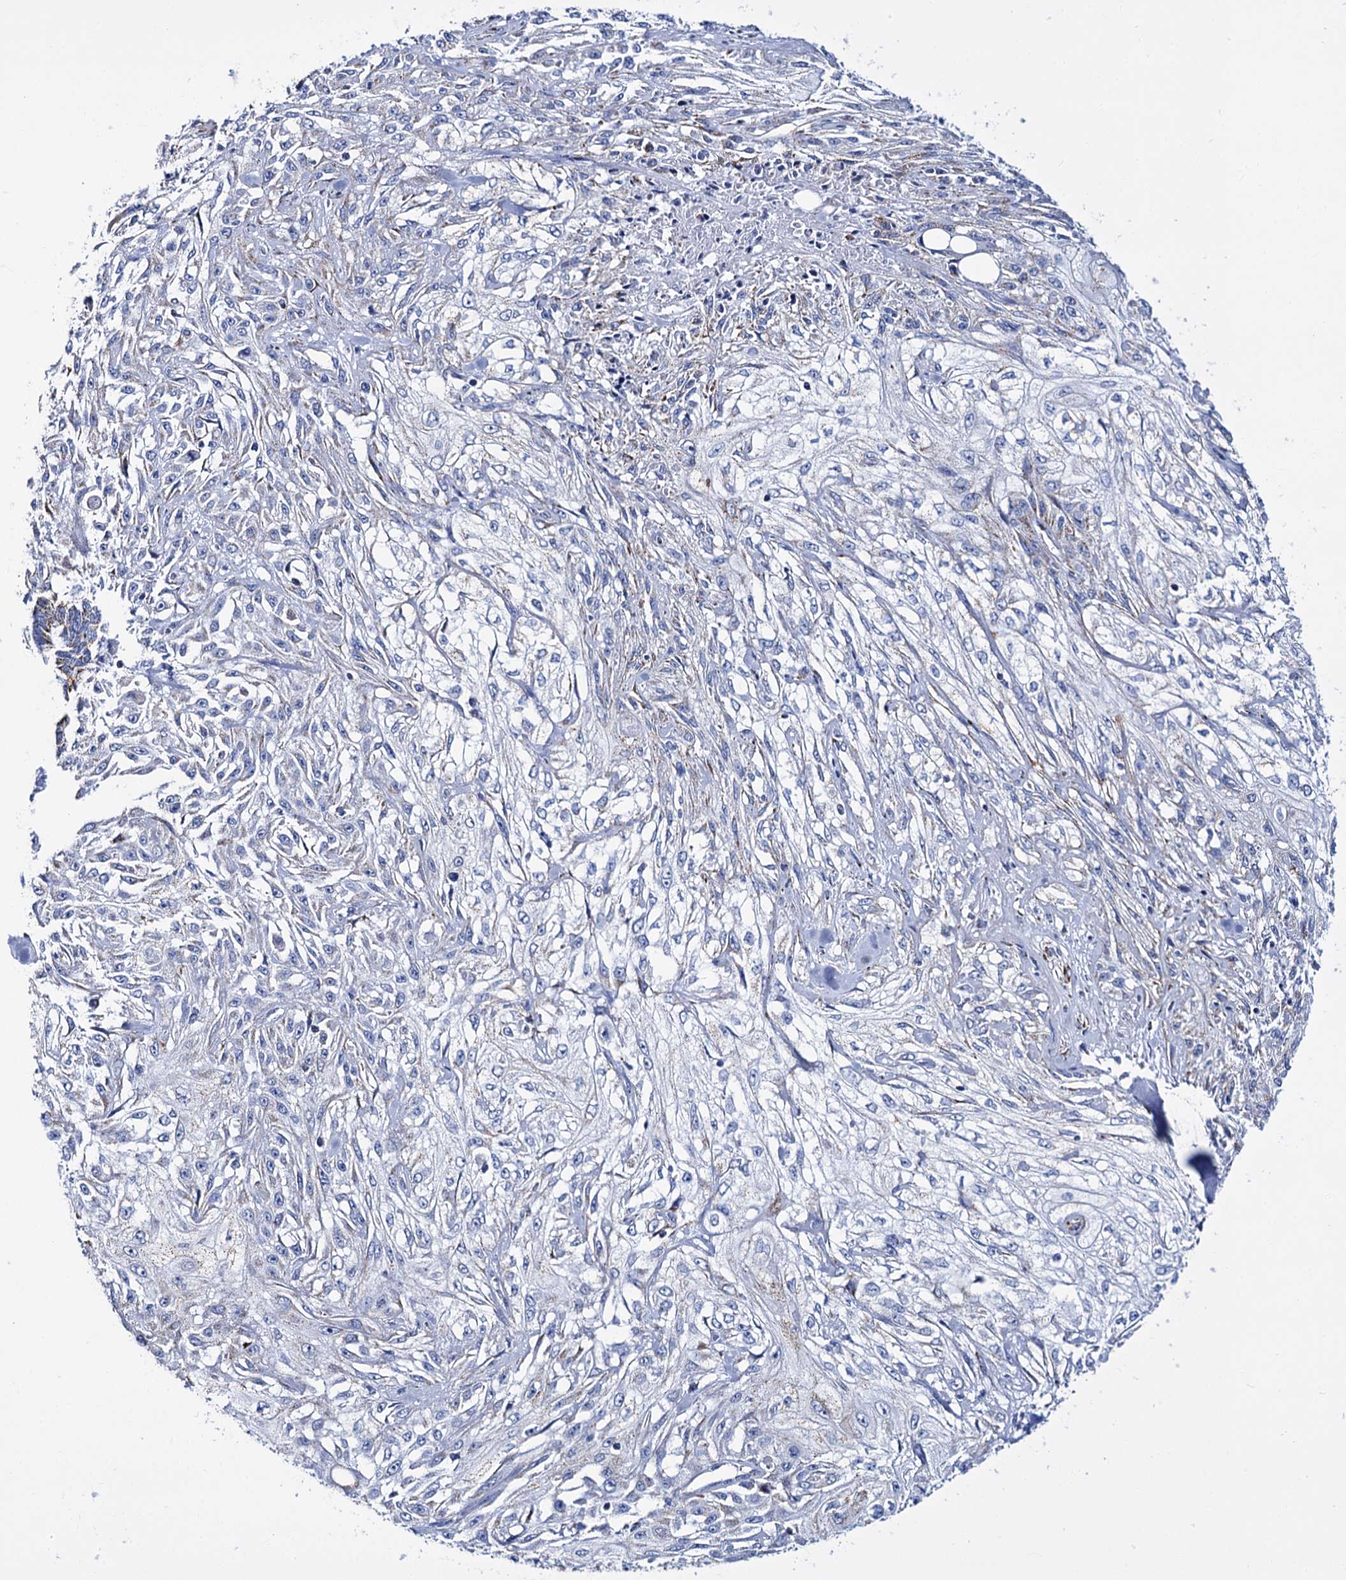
{"staining": {"intensity": "negative", "quantity": "none", "location": "none"}, "tissue": "skin cancer", "cell_type": "Tumor cells", "image_type": "cancer", "snomed": [{"axis": "morphology", "description": "Squamous cell carcinoma, NOS"}, {"axis": "morphology", "description": "Squamous cell carcinoma, metastatic, NOS"}, {"axis": "topography", "description": "Skin"}, {"axis": "topography", "description": "Lymph node"}], "caption": "High magnification brightfield microscopy of skin cancer (metastatic squamous cell carcinoma) stained with DAB (brown) and counterstained with hematoxylin (blue): tumor cells show no significant expression. (Stains: DAB (3,3'-diaminobenzidine) immunohistochemistry (IHC) with hematoxylin counter stain, Microscopy: brightfield microscopy at high magnification).", "gene": "UBASH3B", "patient": {"sex": "male", "age": 75}}